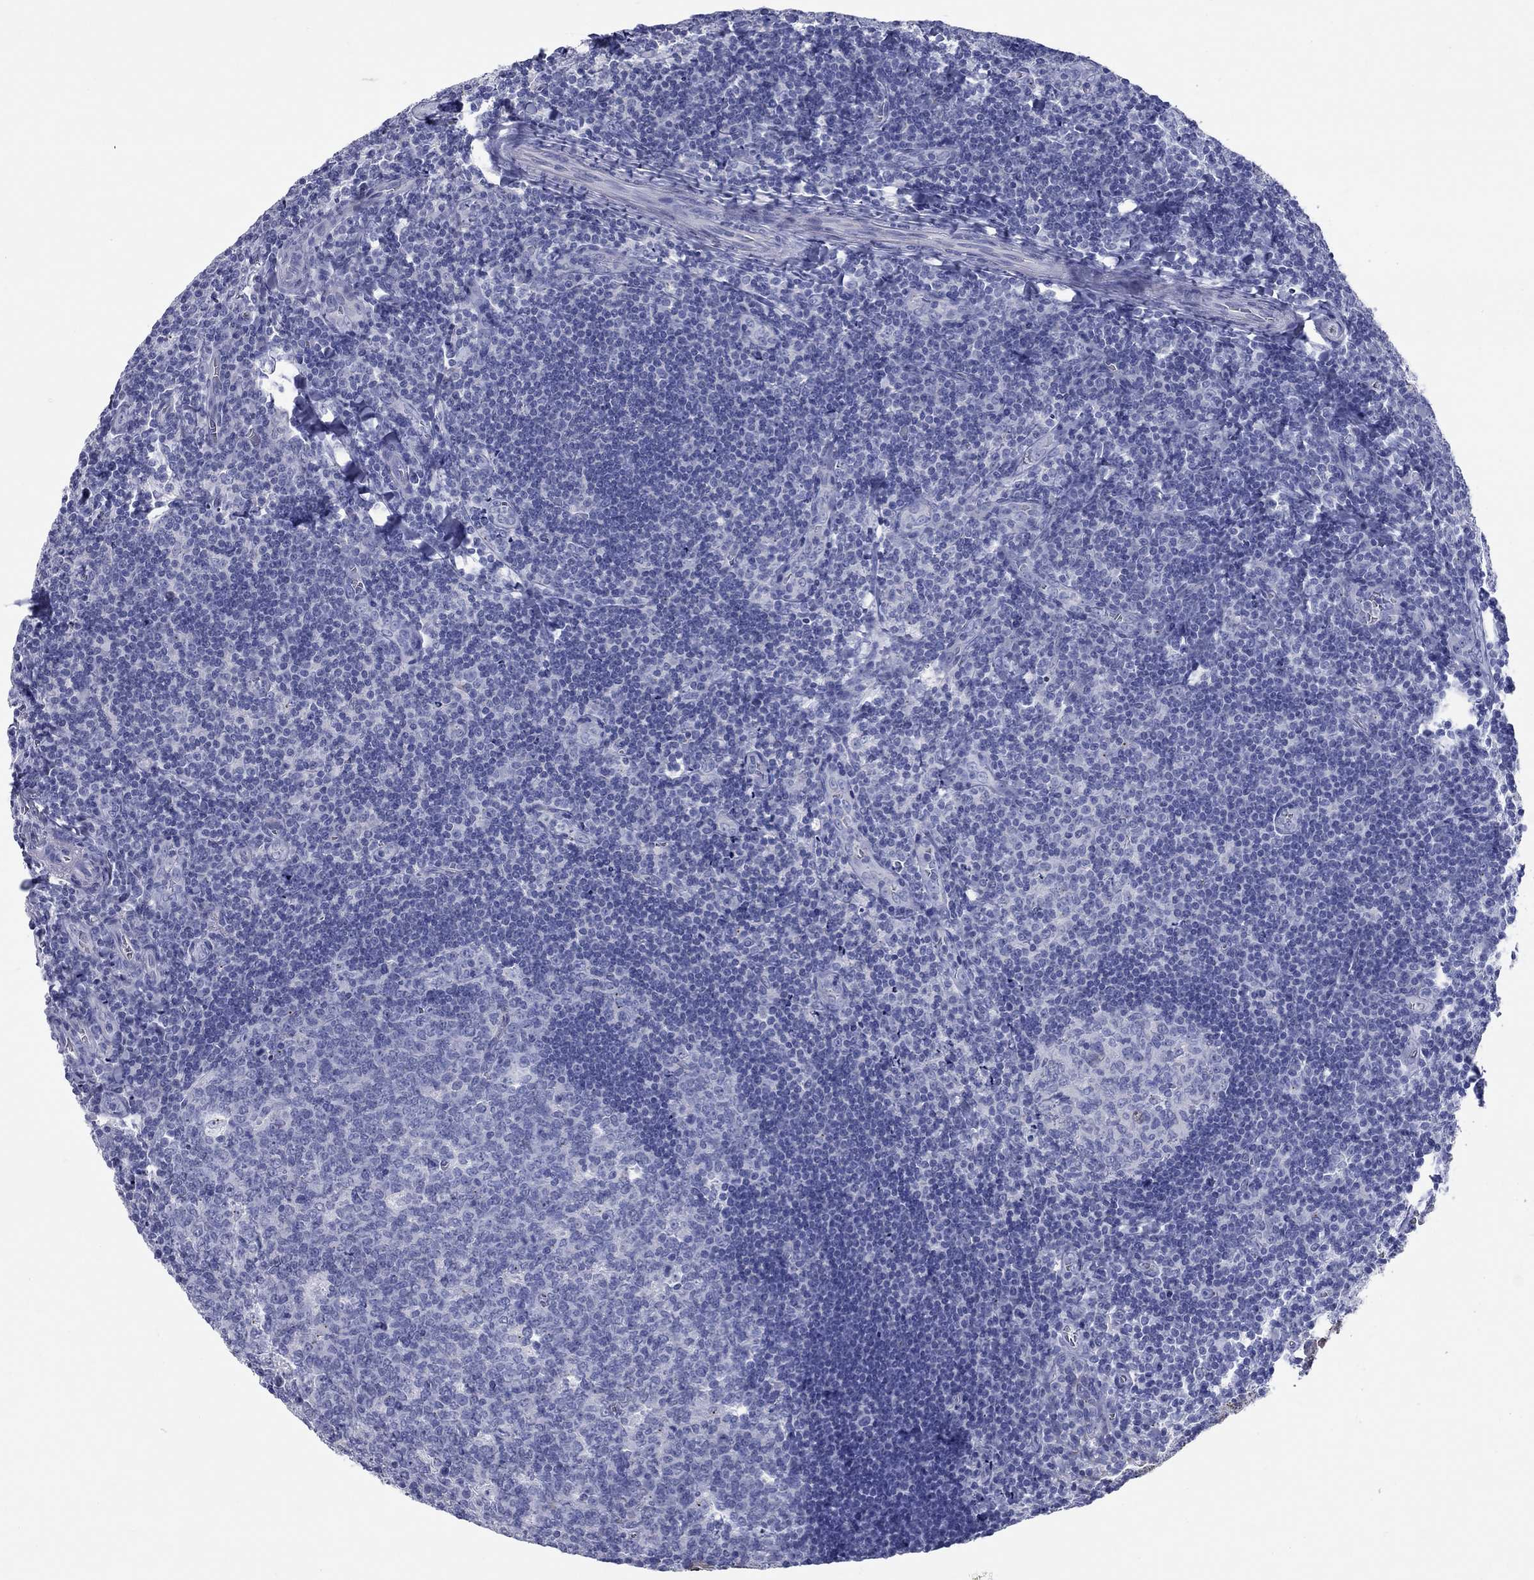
{"staining": {"intensity": "negative", "quantity": "none", "location": "none"}, "tissue": "tonsil", "cell_type": "Germinal center cells", "image_type": "normal", "snomed": [{"axis": "morphology", "description": "Normal tissue, NOS"}, {"axis": "morphology", "description": "Inflammation, NOS"}, {"axis": "topography", "description": "Tonsil"}], "caption": "A high-resolution micrograph shows immunohistochemistry (IHC) staining of unremarkable tonsil, which displays no significant expression in germinal center cells.", "gene": "CCNA1", "patient": {"sex": "female", "age": 31}}